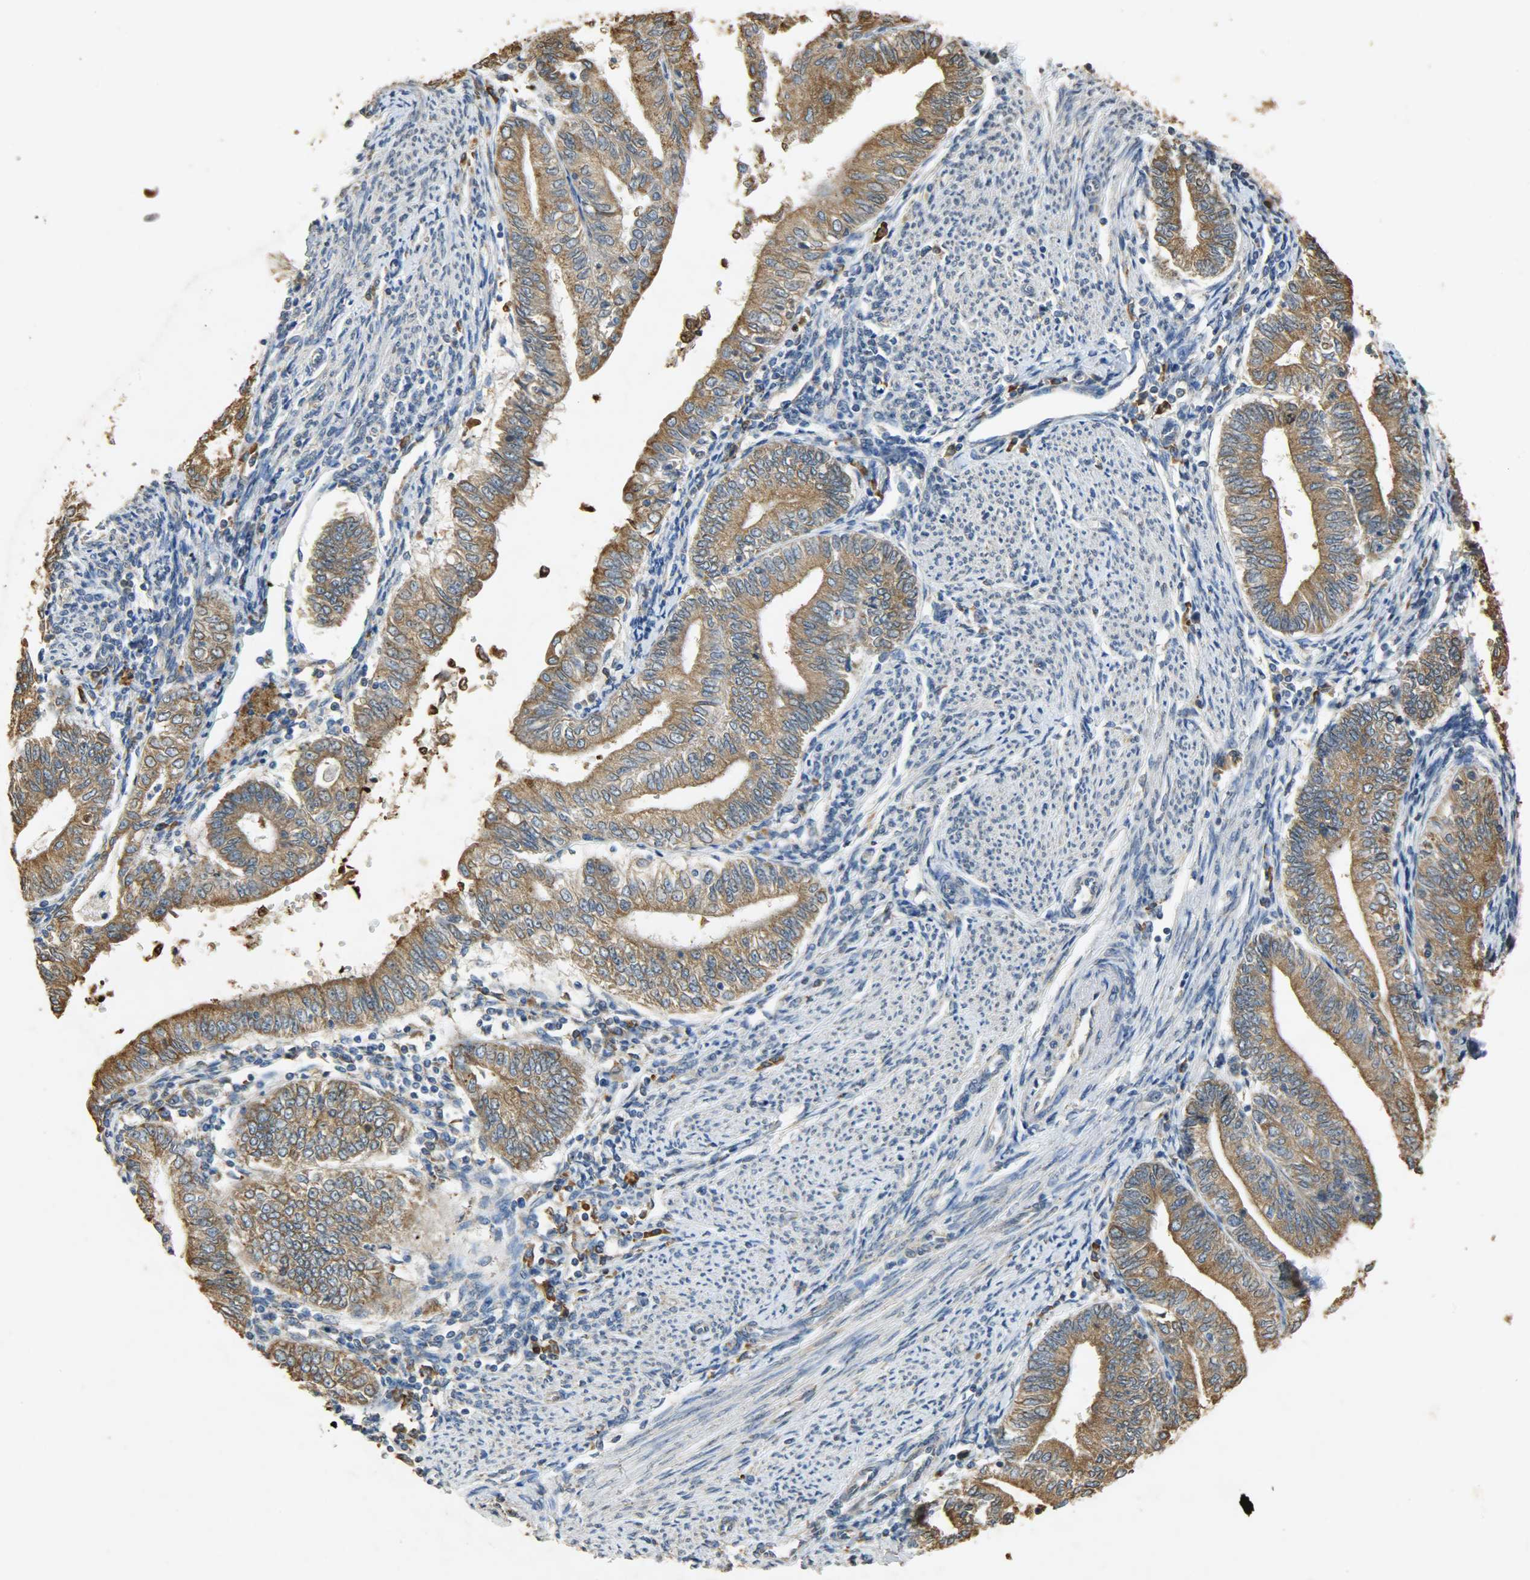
{"staining": {"intensity": "moderate", "quantity": ">75%", "location": "cytoplasmic/membranous"}, "tissue": "endometrial cancer", "cell_type": "Tumor cells", "image_type": "cancer", "snomed": [{"axis": "morphology", "description": "Adenocarcinoma, NOS"}, {"axis": "topography", "description": "Endometrium"}], "caption": "Human endometrial adenocarcinoma stained with a brown dye exhibits moderate cytoplasmic/membranous positive staining in approximately >75% of tumor cells.", "gene": "HSPA5", "patient": {"sex": "female", "age": 66}}